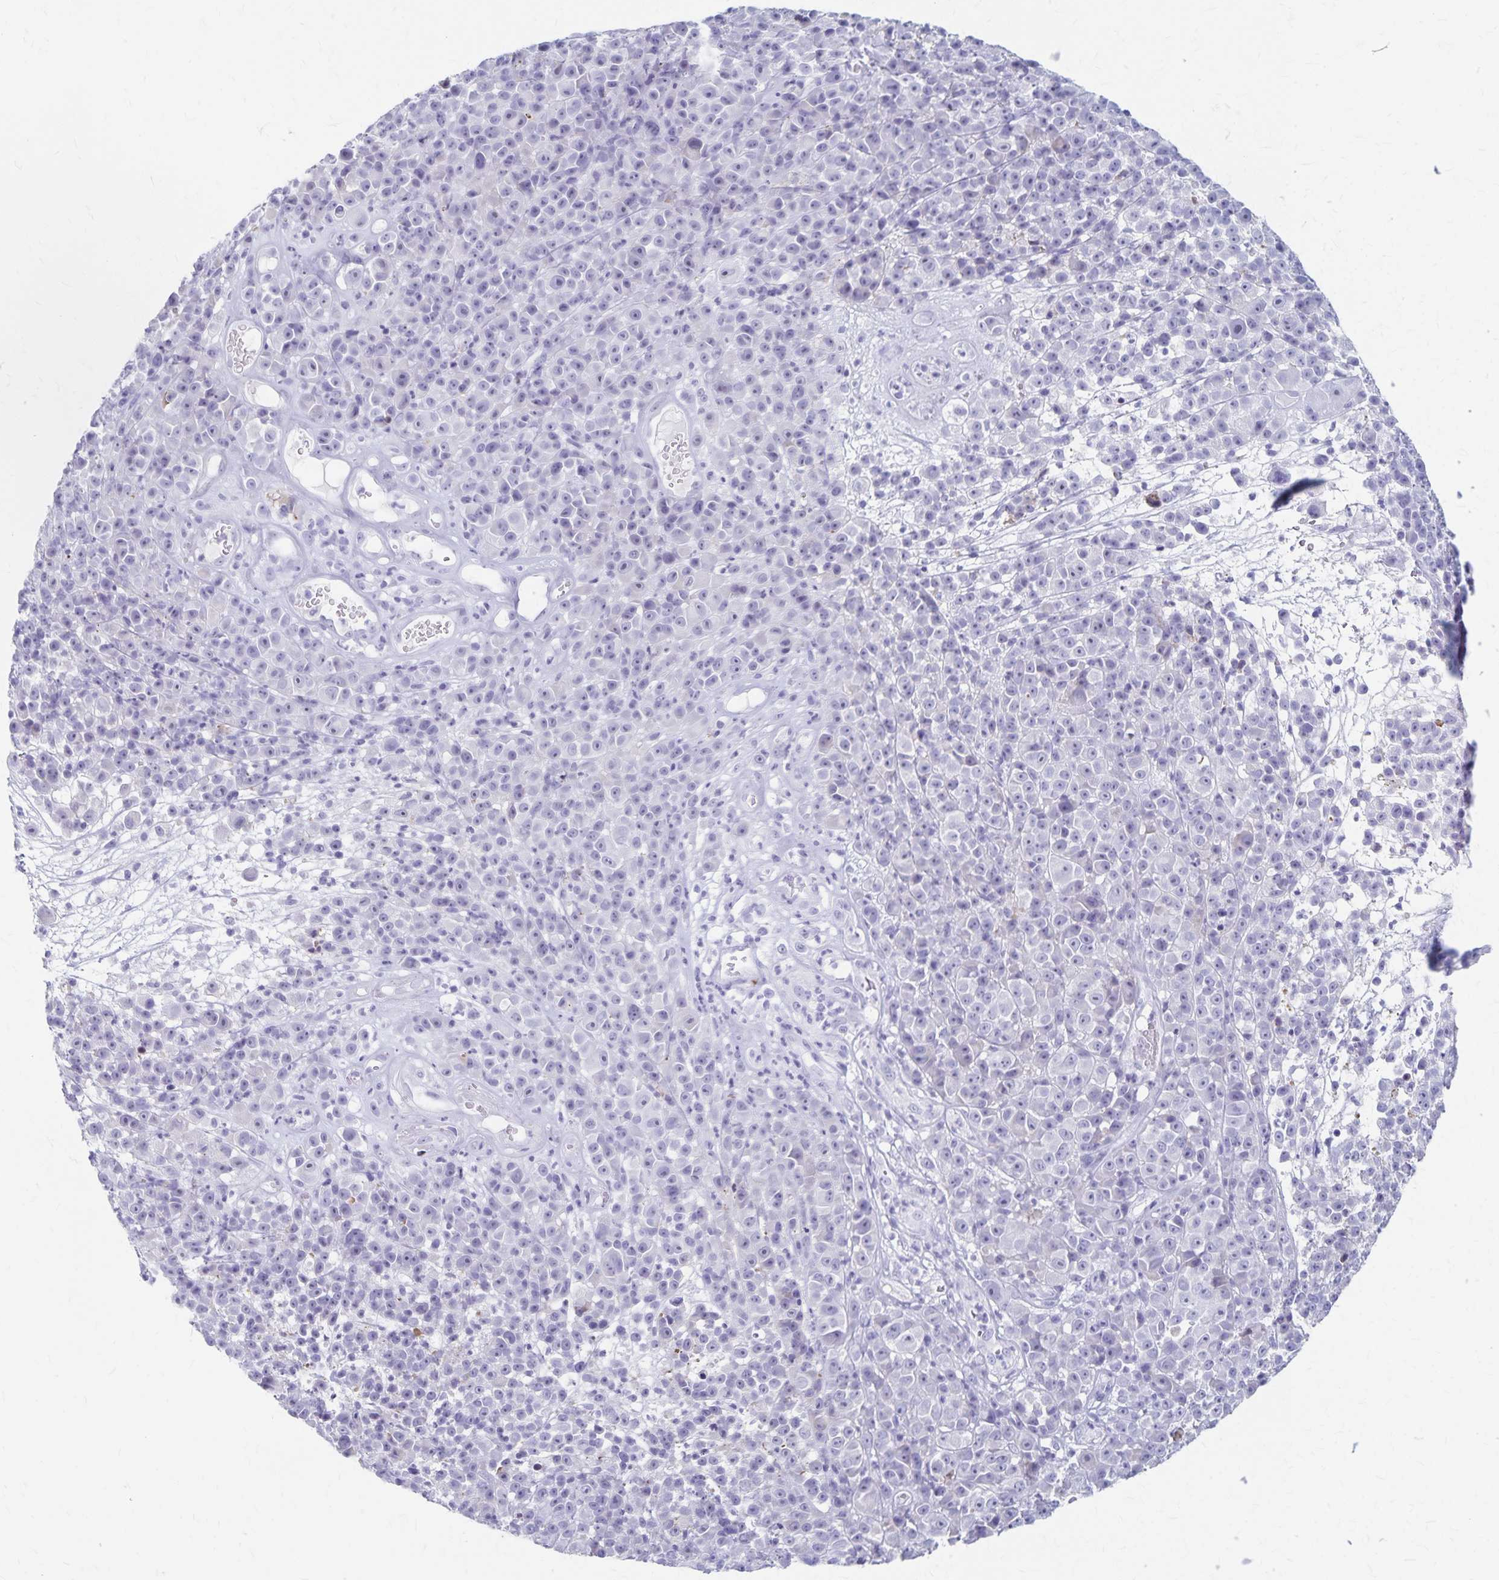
{"staining": {"intensity": "negative", "quantity": "none", "location": "none"}, "tissue": "melanoma", "cell_type": "Tumor cells", "image_type": "cancer", "snomed": [{"axis": "morphology", "description": "Malignant melanoma, NOS"}, {"axis": "topography", "description": "Skin"}, {"axis": "topography", "description": "Skin of back"}], "caption": "Tumor cells show no significant expression in melanoma. The staining was performed using DAB (3,3'-diaminobenzidine) to visualize the protein expression in brown, while the nuclei were stained in blue with hematoxylin (Magnification: 20x).", "gene": "GPBAR1", "patient": {"sex": "male", "age": 91}}